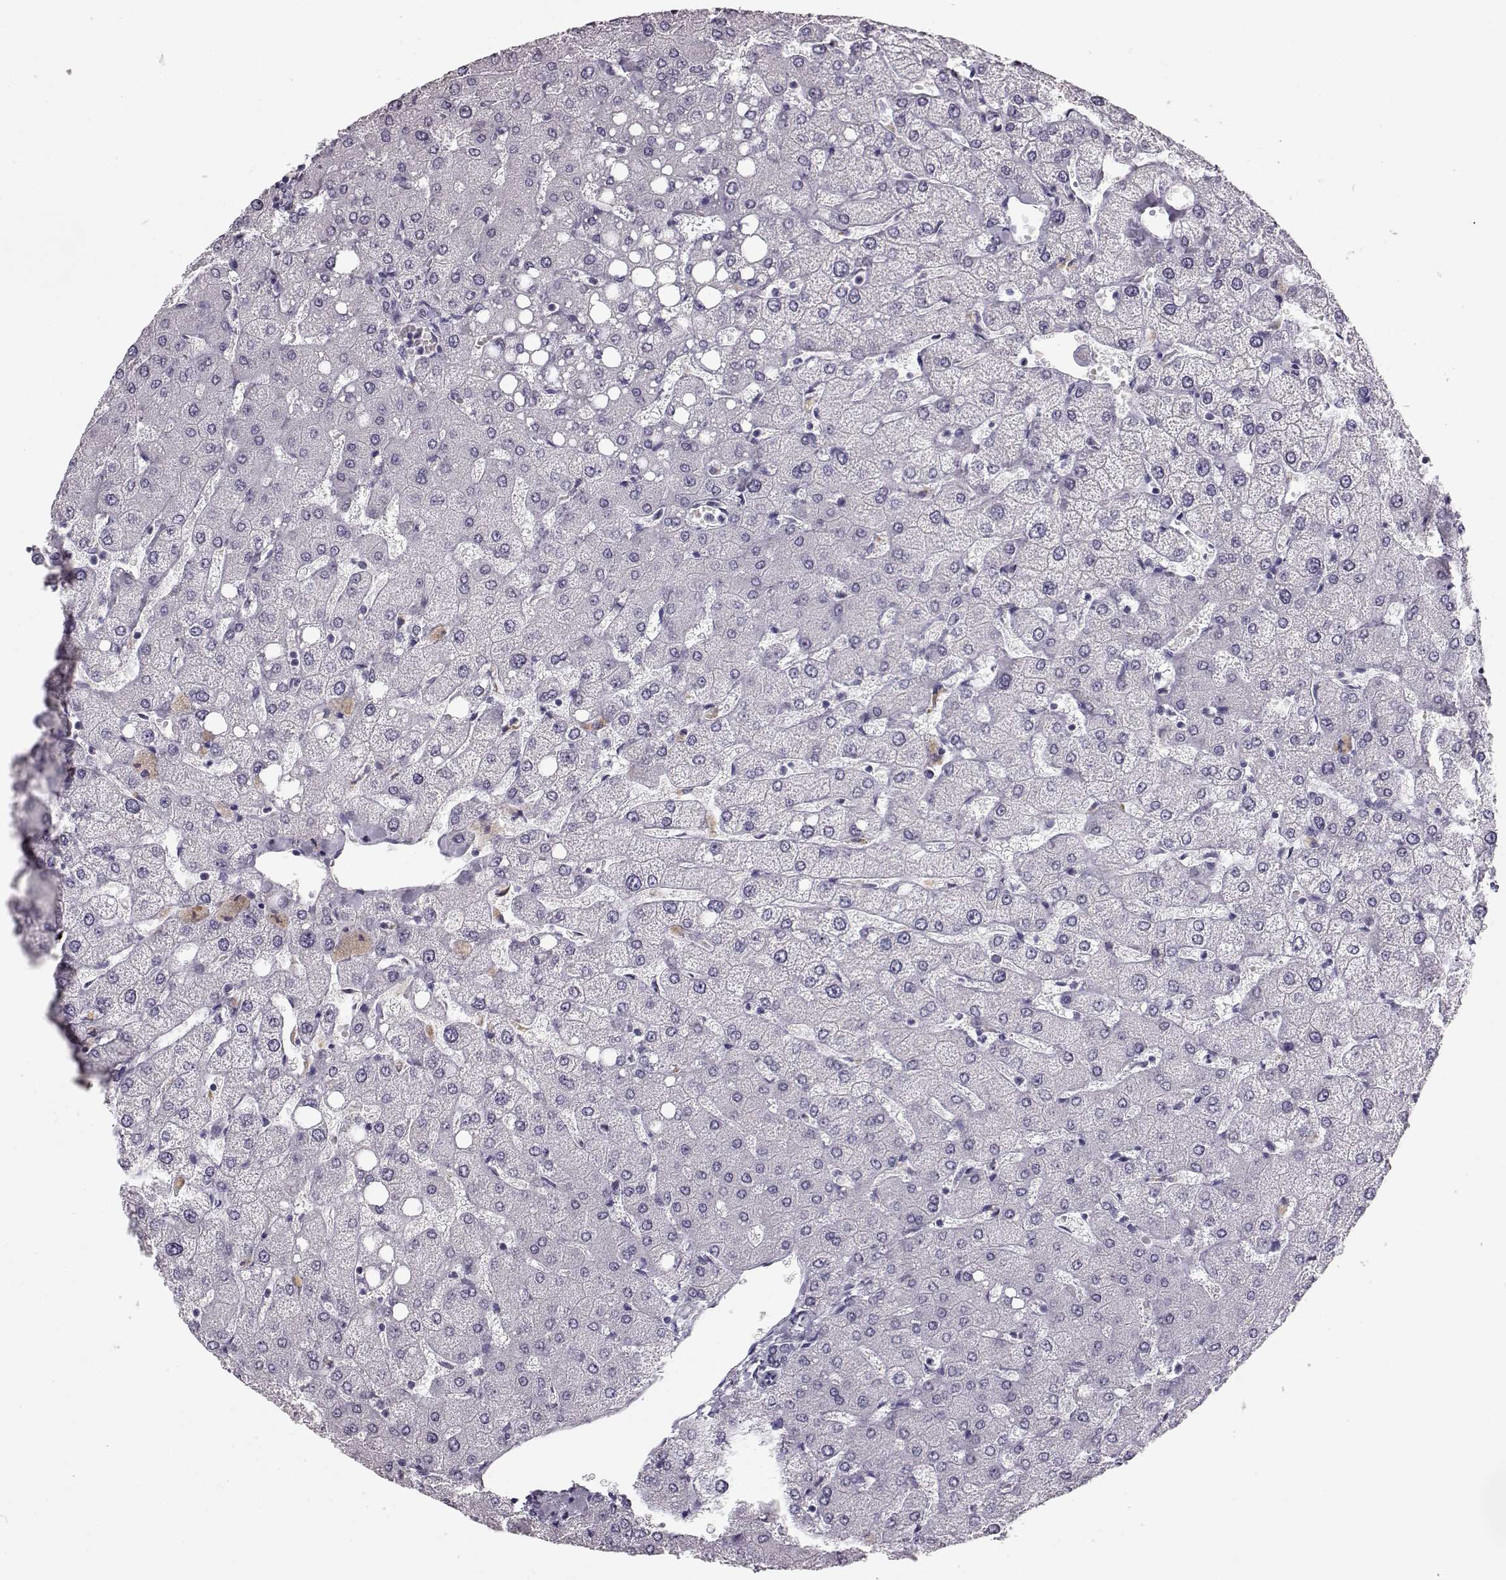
{"staining": {"intensity": "negative", "quantity": "none", "location": "none"}, "tissue": "liver", "cell_type": "Cholangiocytes", "image_type": "normal", "snomed": [{"axis": "morphology", "description": "Normal tissue, NOS"}, {"axis": "topography", "description": "Liver"}], "caption": "Protein analysis of normal liver reveals no significant staining in cholangiocytes. (IHC, brightfield microscopy, high magnification).", "gene": "BFSP2", "patient": {"sex": "female", "age": 54}}